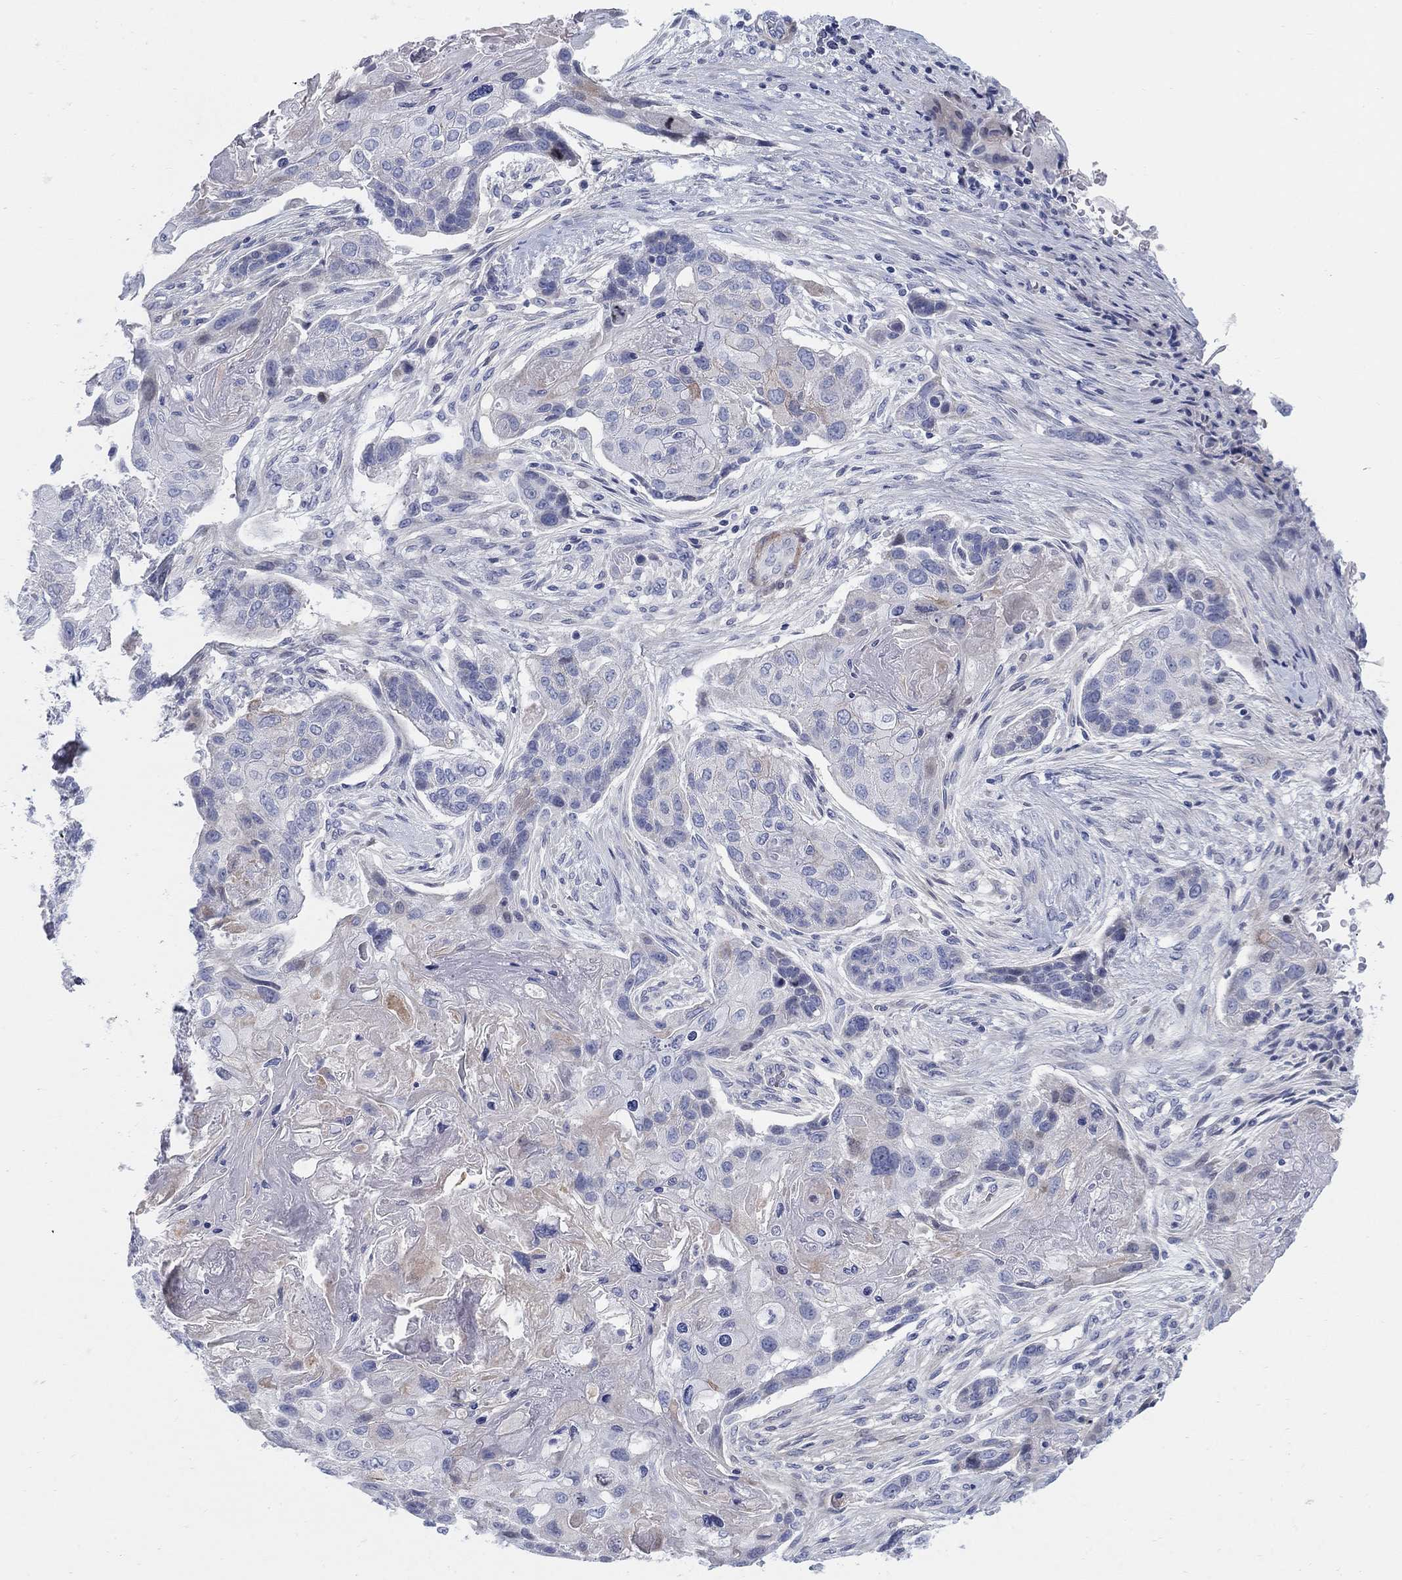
{"staining": {"intensity": "negative", "quantity": "none", "location": "none"}, "tissue": "lung cancer", "cell_type": "Tumor cells", "image_type": "cancer", "snomed": [{"axis": "morphology", "description": "Normal tissue, NOS"}, {"axis": "morphology", "description": "Squamous cell carcinoma, NOS"}, {"axis": "topography", "description": "Bronchus"}, {"axis": "topography", "description": "Lung"}], "caption": "High power microscopy image of an immunohistochemistry (IHC) micrograph of lung squamous cell carcinoma, revealing no significant staining in tumor cells.", "gene": "HEATR4", "patient": {"sex": "male", "age": 69}}